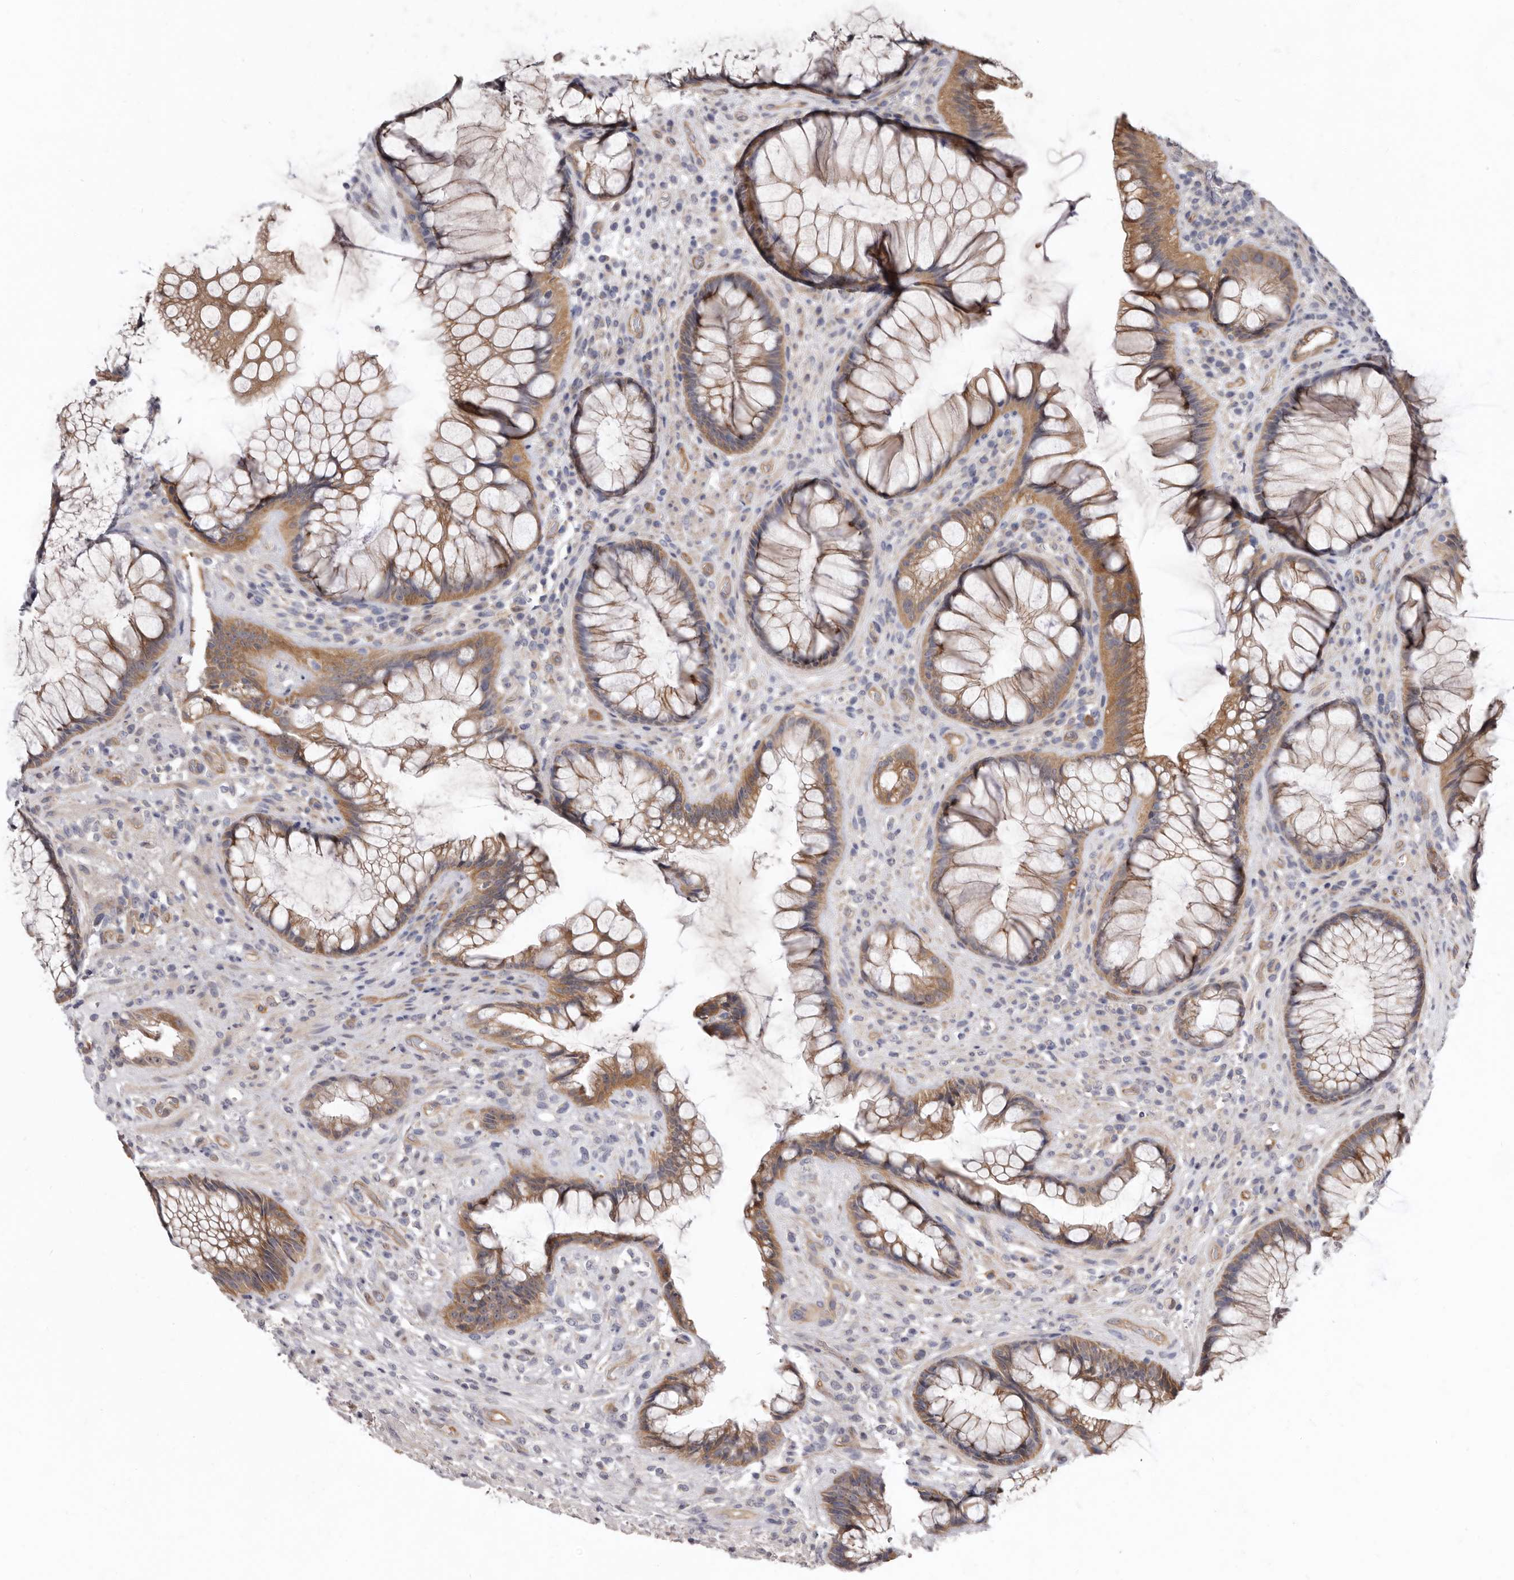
{"staining": {"intensity": "moderate", "quantity": ">75%", "location": "cytoplasmic/membranous"}, "tissue": "rectum", "cell_type": "Glandular cells", "image_type": "normal", "snomed": [{"axis": "morphology", "description": "Normal tissue, NOS"}, {"axis": "topography", "description": "Rectum"}], "caption": "IHC (DAB (3,3'-diaminobenzidine)) staining of normal rectum demonstrates moderate cytoplasmic/membranous protein positivity in approximately >75% of glandular cells.", "gene": "FMO2", "patient": {"sex": "male", "age": 51}}